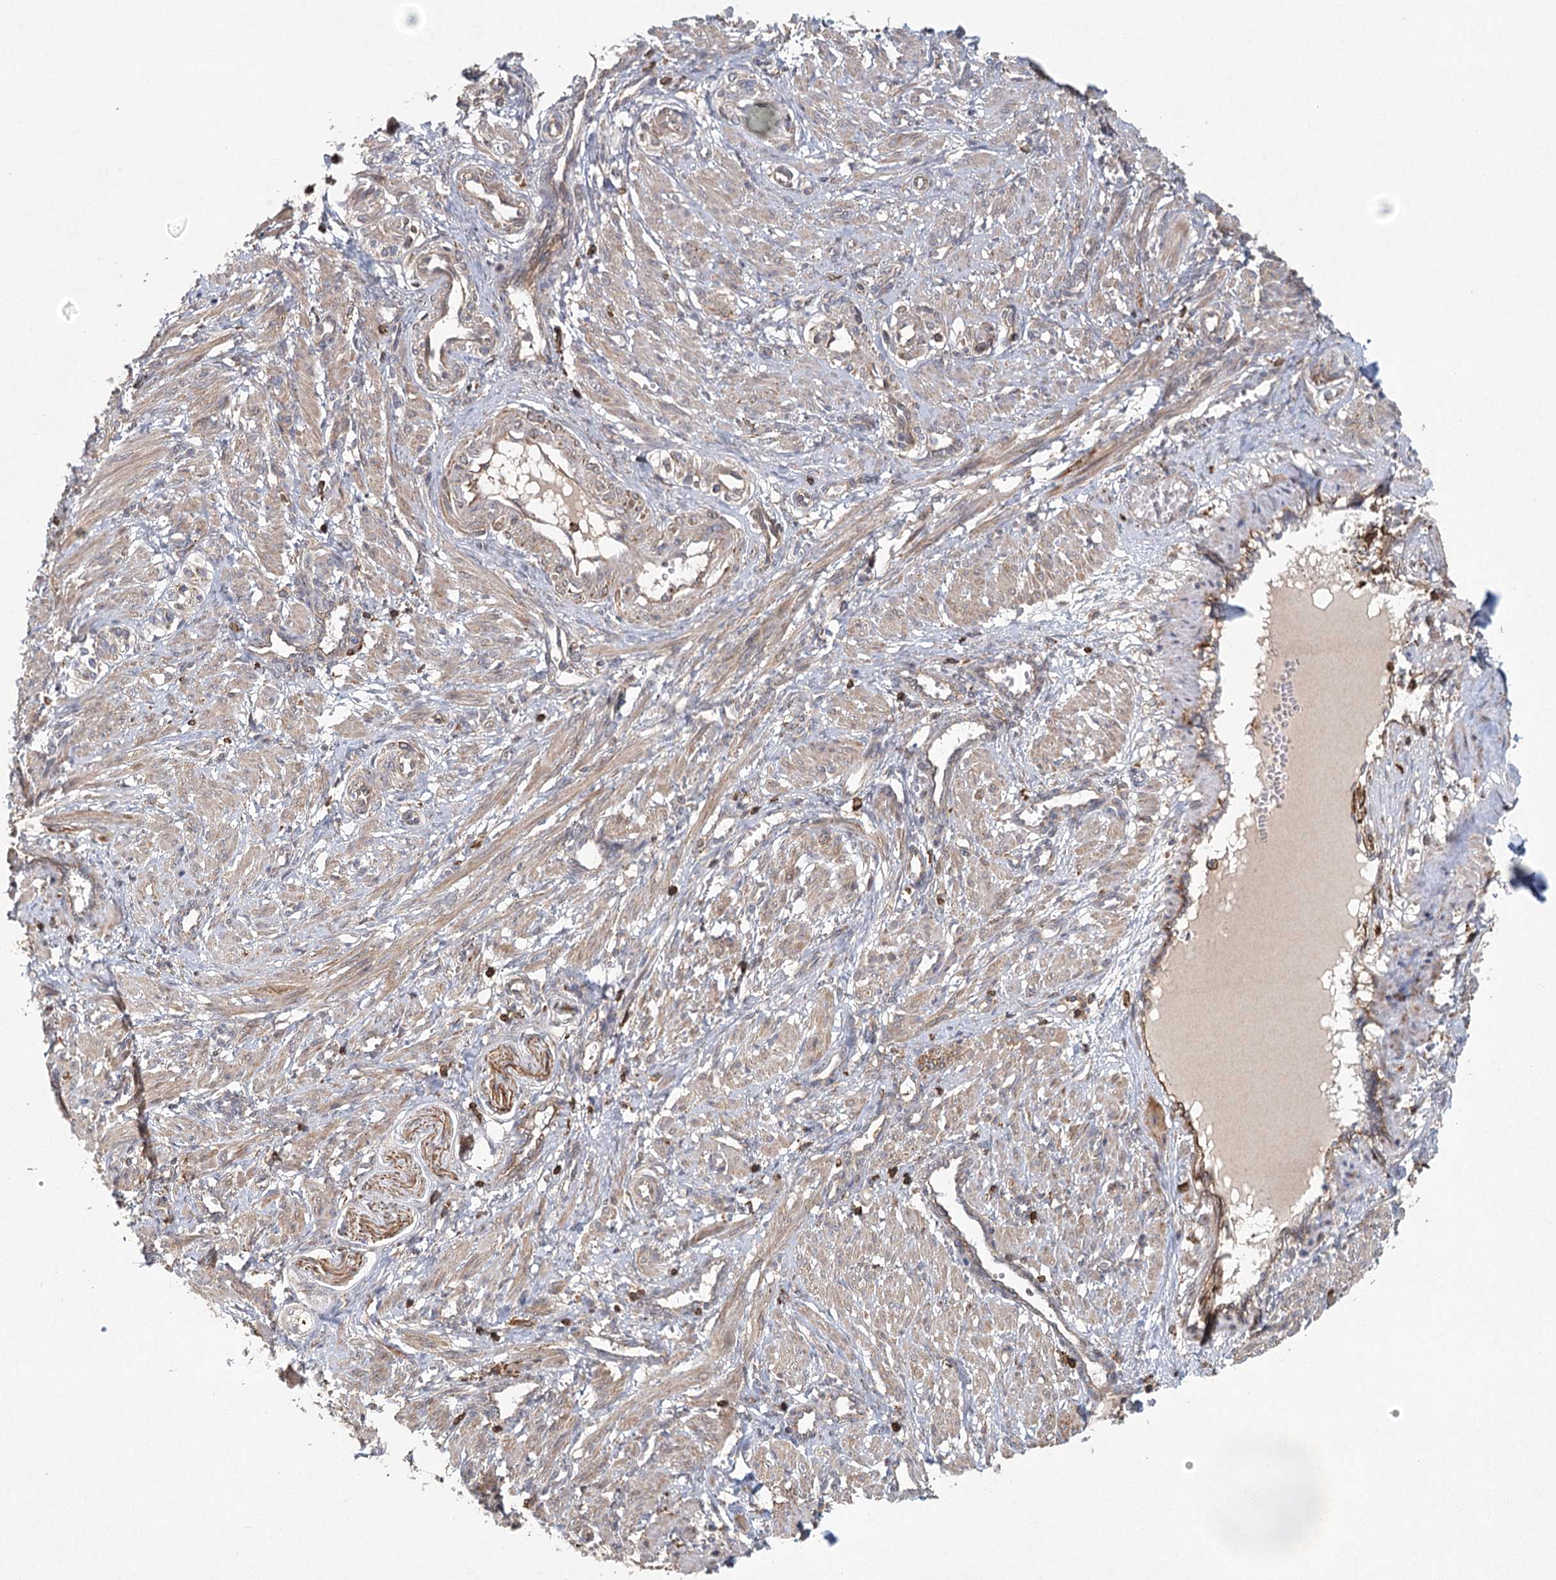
{"staining": {"intensity": "moderate", "quantity": ">75%", "location": "cytoplasmic/membranous"}, "tissue": "smooth muscle", "cell_type": "Smooth muscle cells", "image_type": "normal", "snomed": [{"axis": "morphology", "description": "Normal tissue, NOS"}, {"axis": "topography", "description": "Endometrium"}], "caption": "High-magnification brightfield microscopy of unremarkable smooth muscle stained with DAB (3,3'-diaminobenzidine) (brown) and counterstained with hematoxylin (blue). smooth muscle cells exhibit moderate cytoplasmic/membranous staining is seen in approximately>75% of cells. (DAB IHC, brown staining for protein, blue staining for nuclei).", "gene": "PLEKHA7", "patient": {"sex": "female", "age": 33}}